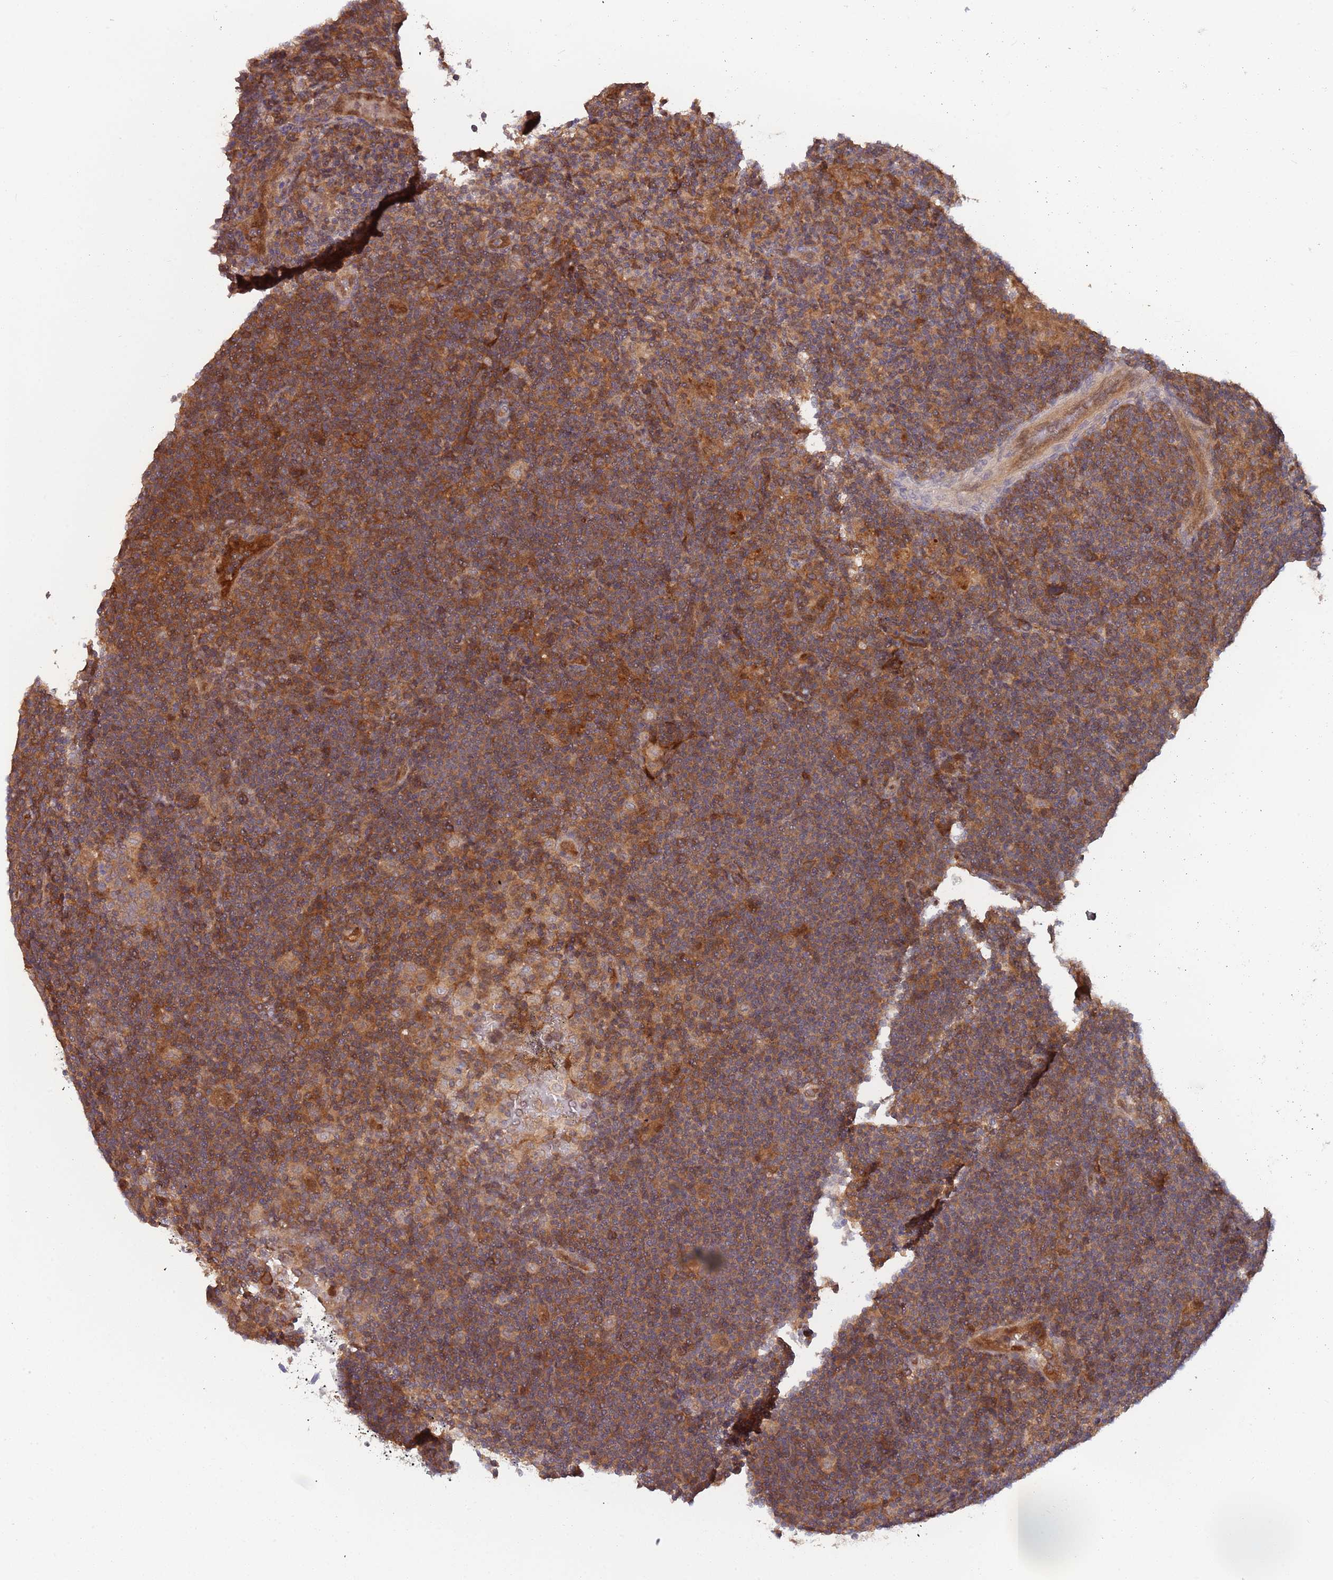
{"staining": {"intensity": "moderate", "quantity": ">75%", "location": "cytoplasmic/membranous,nuclear"}, "tissue": "lymphoma", "cell_type": "Tumor cells", "image_type": "cancer", "snomed": [{"axis": "morphology", "description": "Hodgkin's disease, NOS"}, {"axis": "topography", "description": "Lymph node"}], "caption": "Lymphoma stained with DAB immunohistochemistry (IHC) exhibits medium levels of moderate cytoplasmic/membranous and nuclear staining in approximately >75% of tumor cells. (DAB (3,3'-diaminobenzidine) IHC with brightfield microscopy, high magnification).", "gene": "GSDMD", "patient": {"sex": "female", "age": 57}}